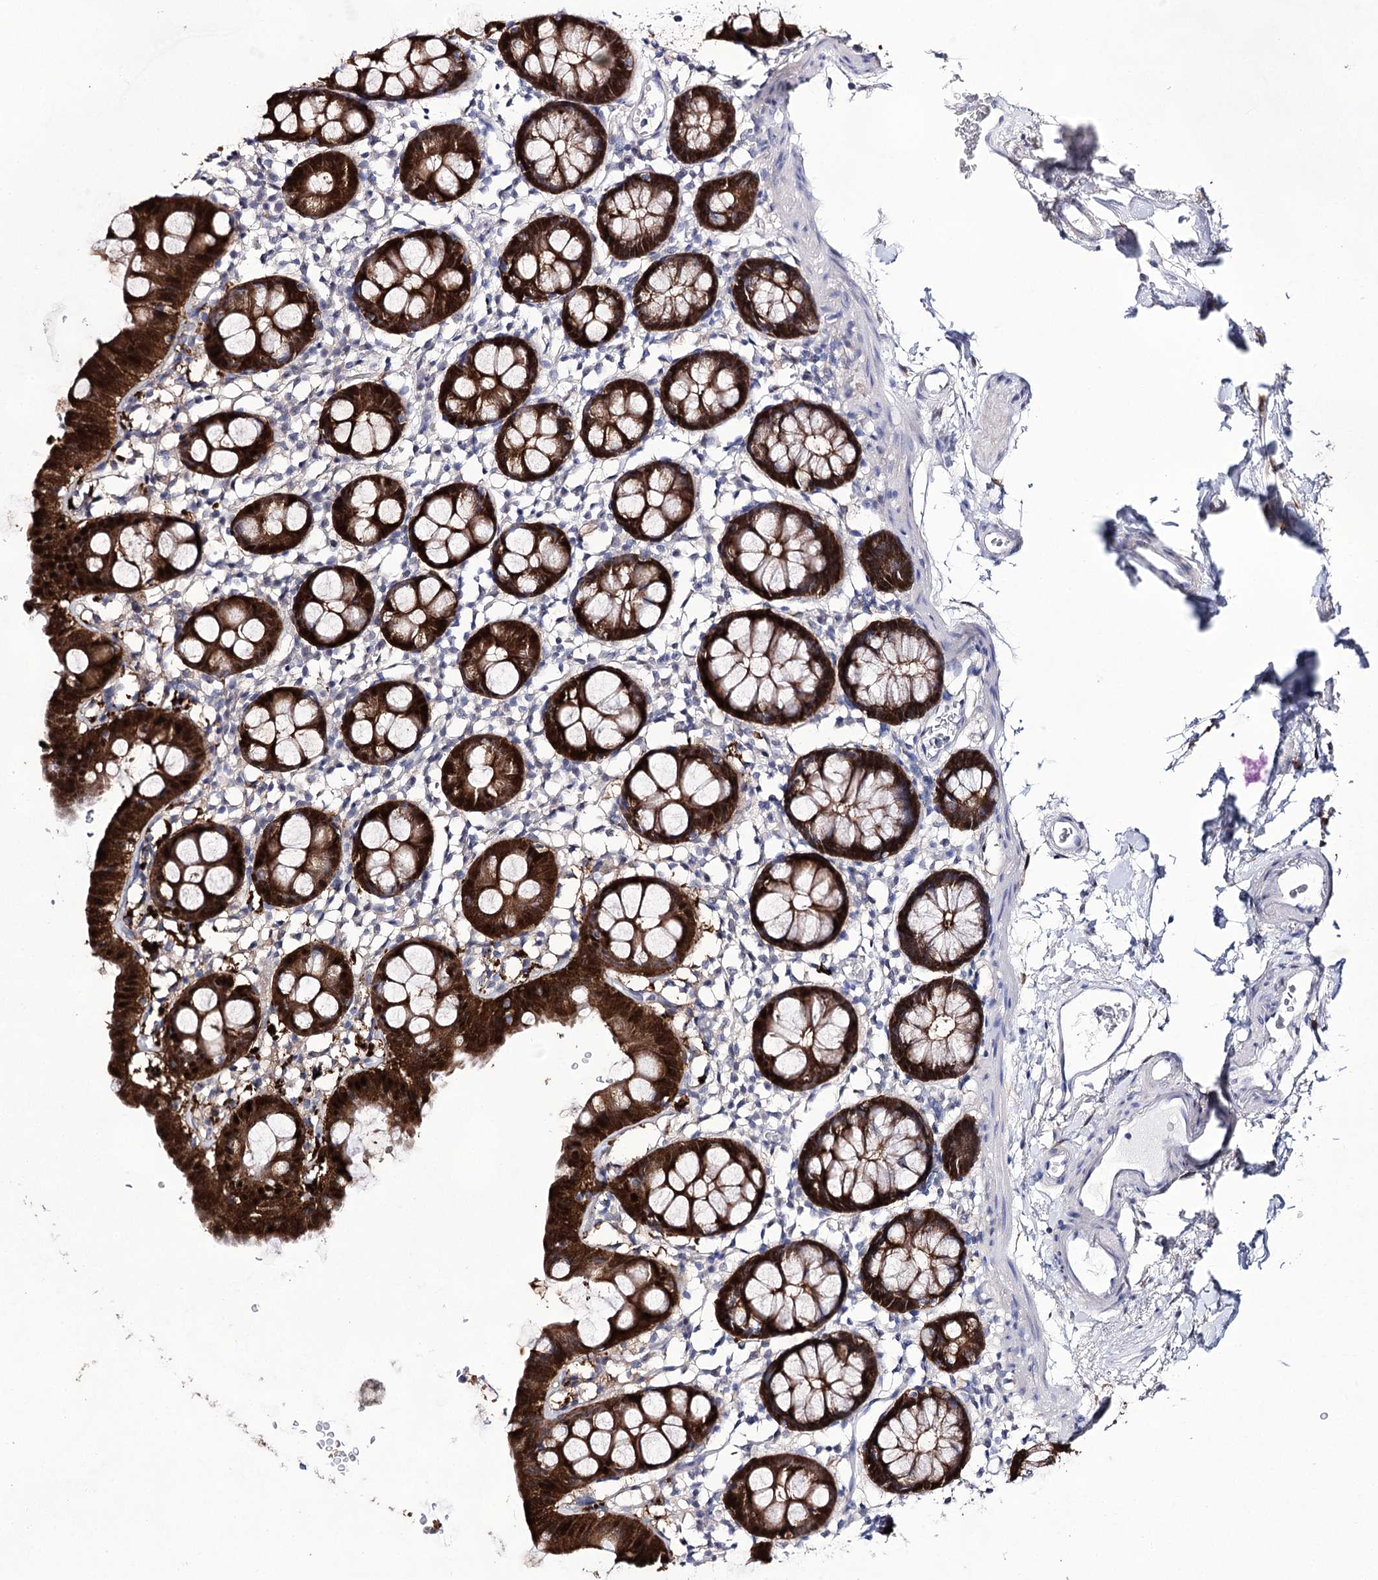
{"staining": {"intensity": "negative", "quantity": "none", "location": "none"}, "tissue": "colon", "cell_type": "Endothelial cells", "image_type": "normal", "snomed": [{"axis": "morphology", "description": "Normal tissue, NOS"}, {"axis": "topography", "description": "Colon"}], "caption": "A high-resolution histopathology image shows IHC staining of normal colon, which exhibits no significant expression in endothelial cells.", "gene": "UGDH", "patient": {"sex": "male", "age": 75}}